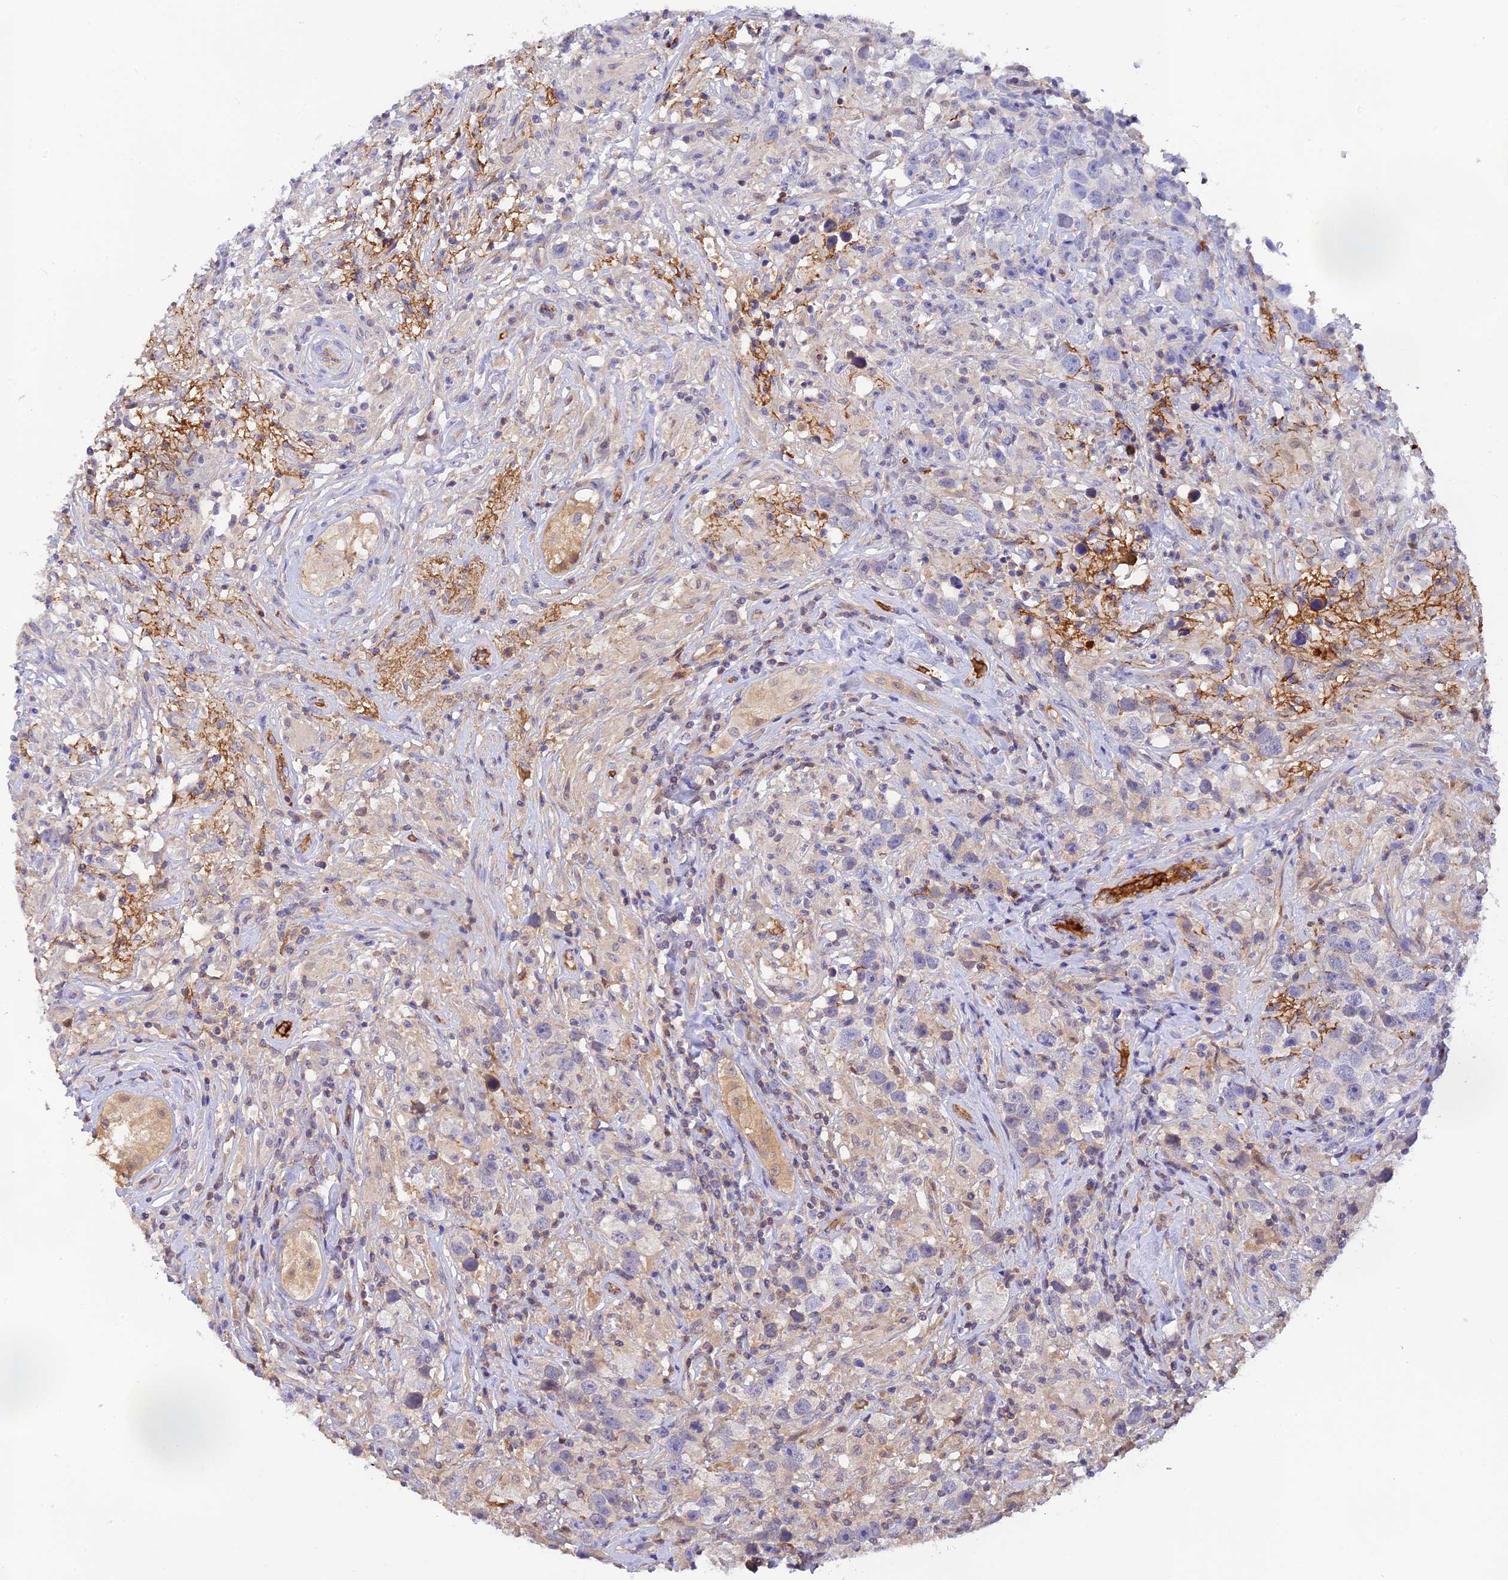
{"staining": {"intensity": "negative", "quantity": "none", "location": "none"}, "tissue": "testis cancer", "cell_type": "Tumor cells", "image_type": "cancer", "snomed": [{"axis": "morphology", "description": "Seminoma, NOS"}, {"axis": "topography", "description": "Testis"}], "caption": "An image of testis cancer stained for a protein reveals no brown staining in tumor cells. (DAB immunohistochemistry (IHC) visualized using brightfield microscopy, high magnification).", "gene": "HDHD2", "patient": {"sex": "male", "age": 49}}